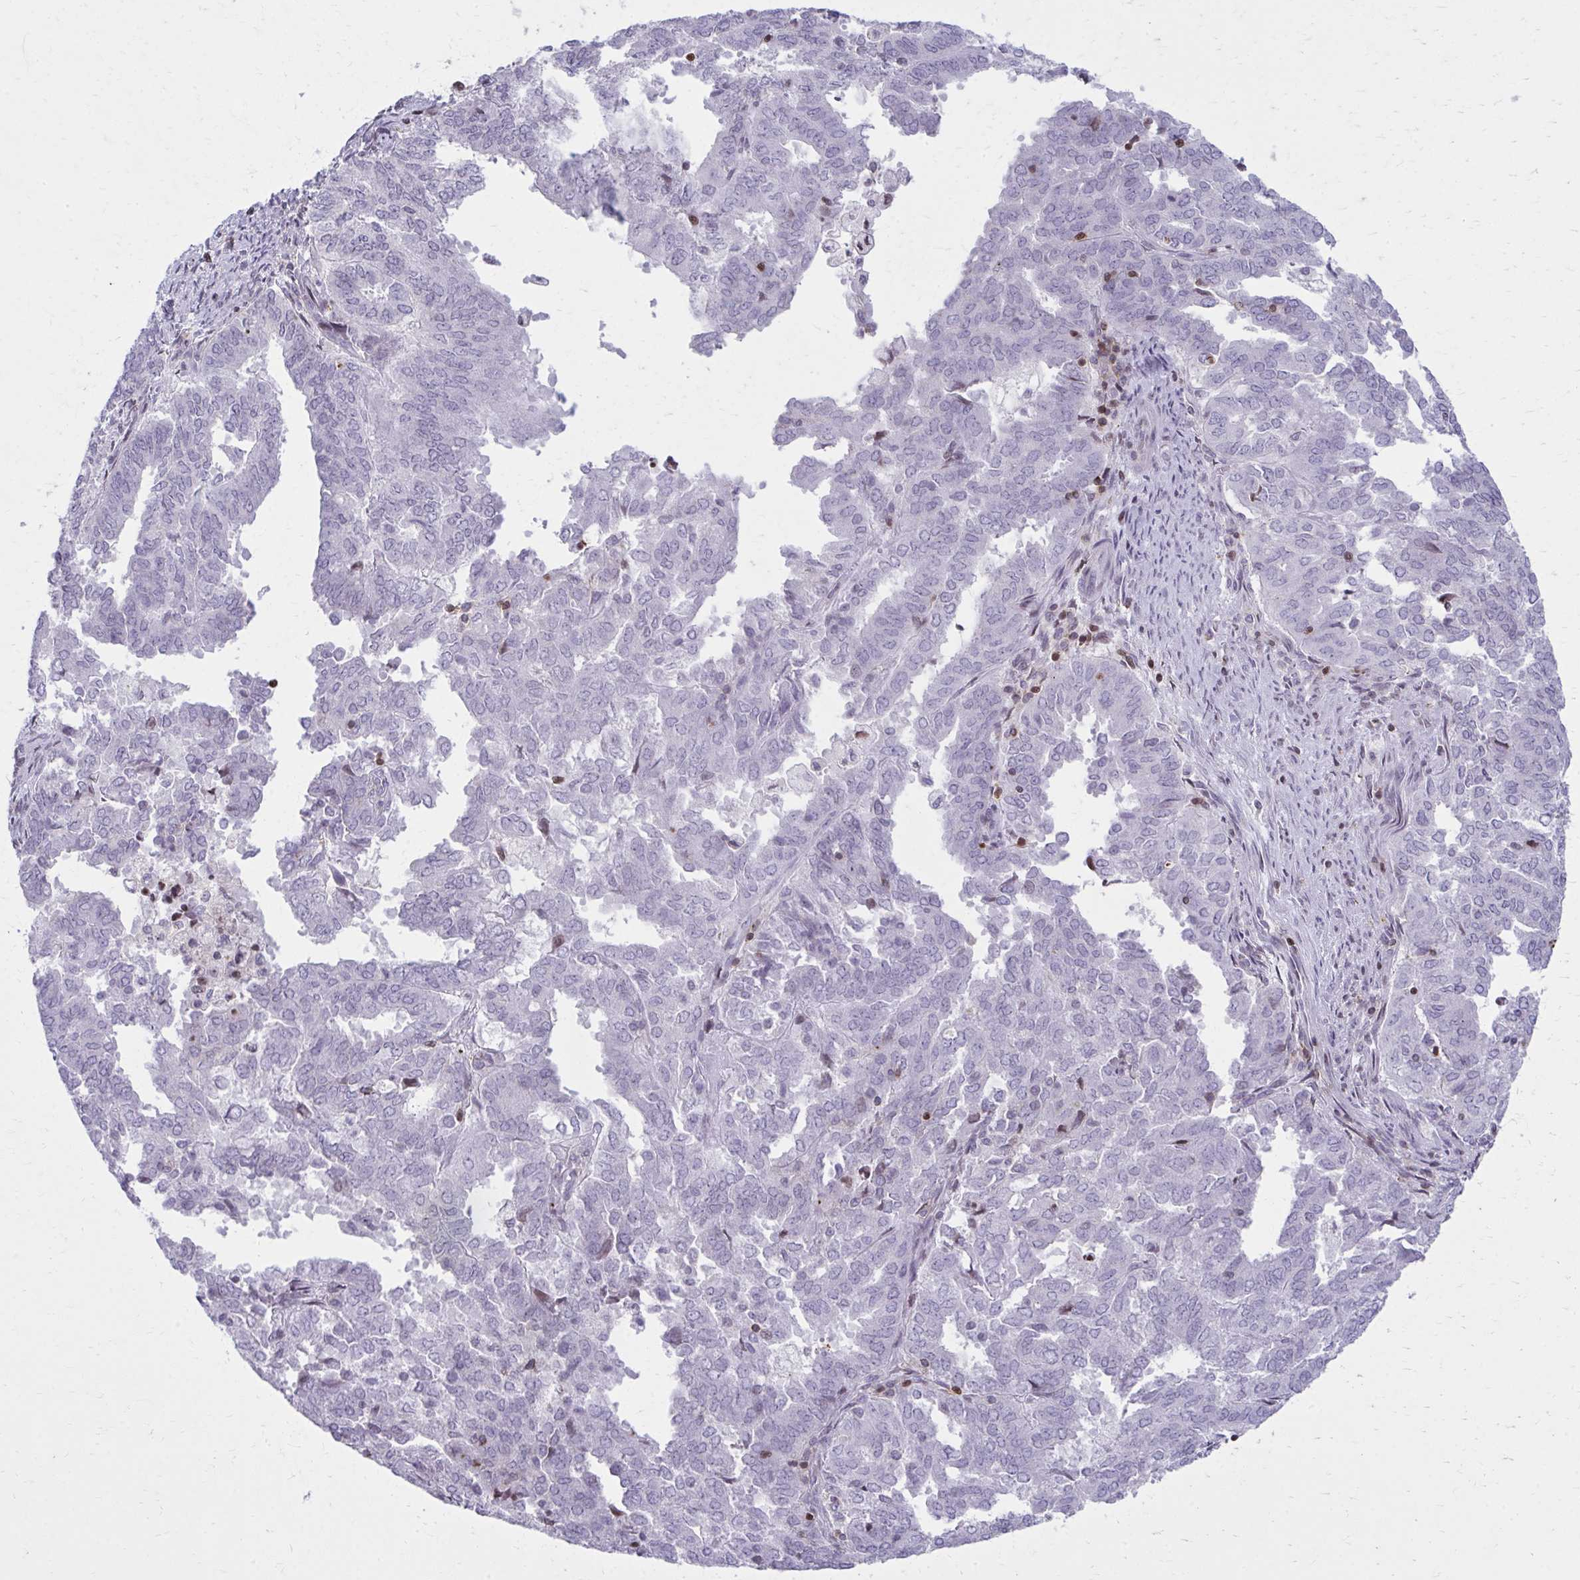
{"staining": {"intensity": "negative", "quantity": "none", "location": "none"}, "tissue": "endometrial cancer", "cell_type": "Tumor cells", "image_type": "cancer", "snomed": [{"axis": "morphology", "description": "Adenocarcinoma, NOS"}, {"axis": "topography", "description": "Endometrium"}], "caption": "Tumor cells are negative for protein expression in human endometrial adenocarcinoma.", "gene": "AP5M1", "patient": {"sex": "female", "age": 72}}